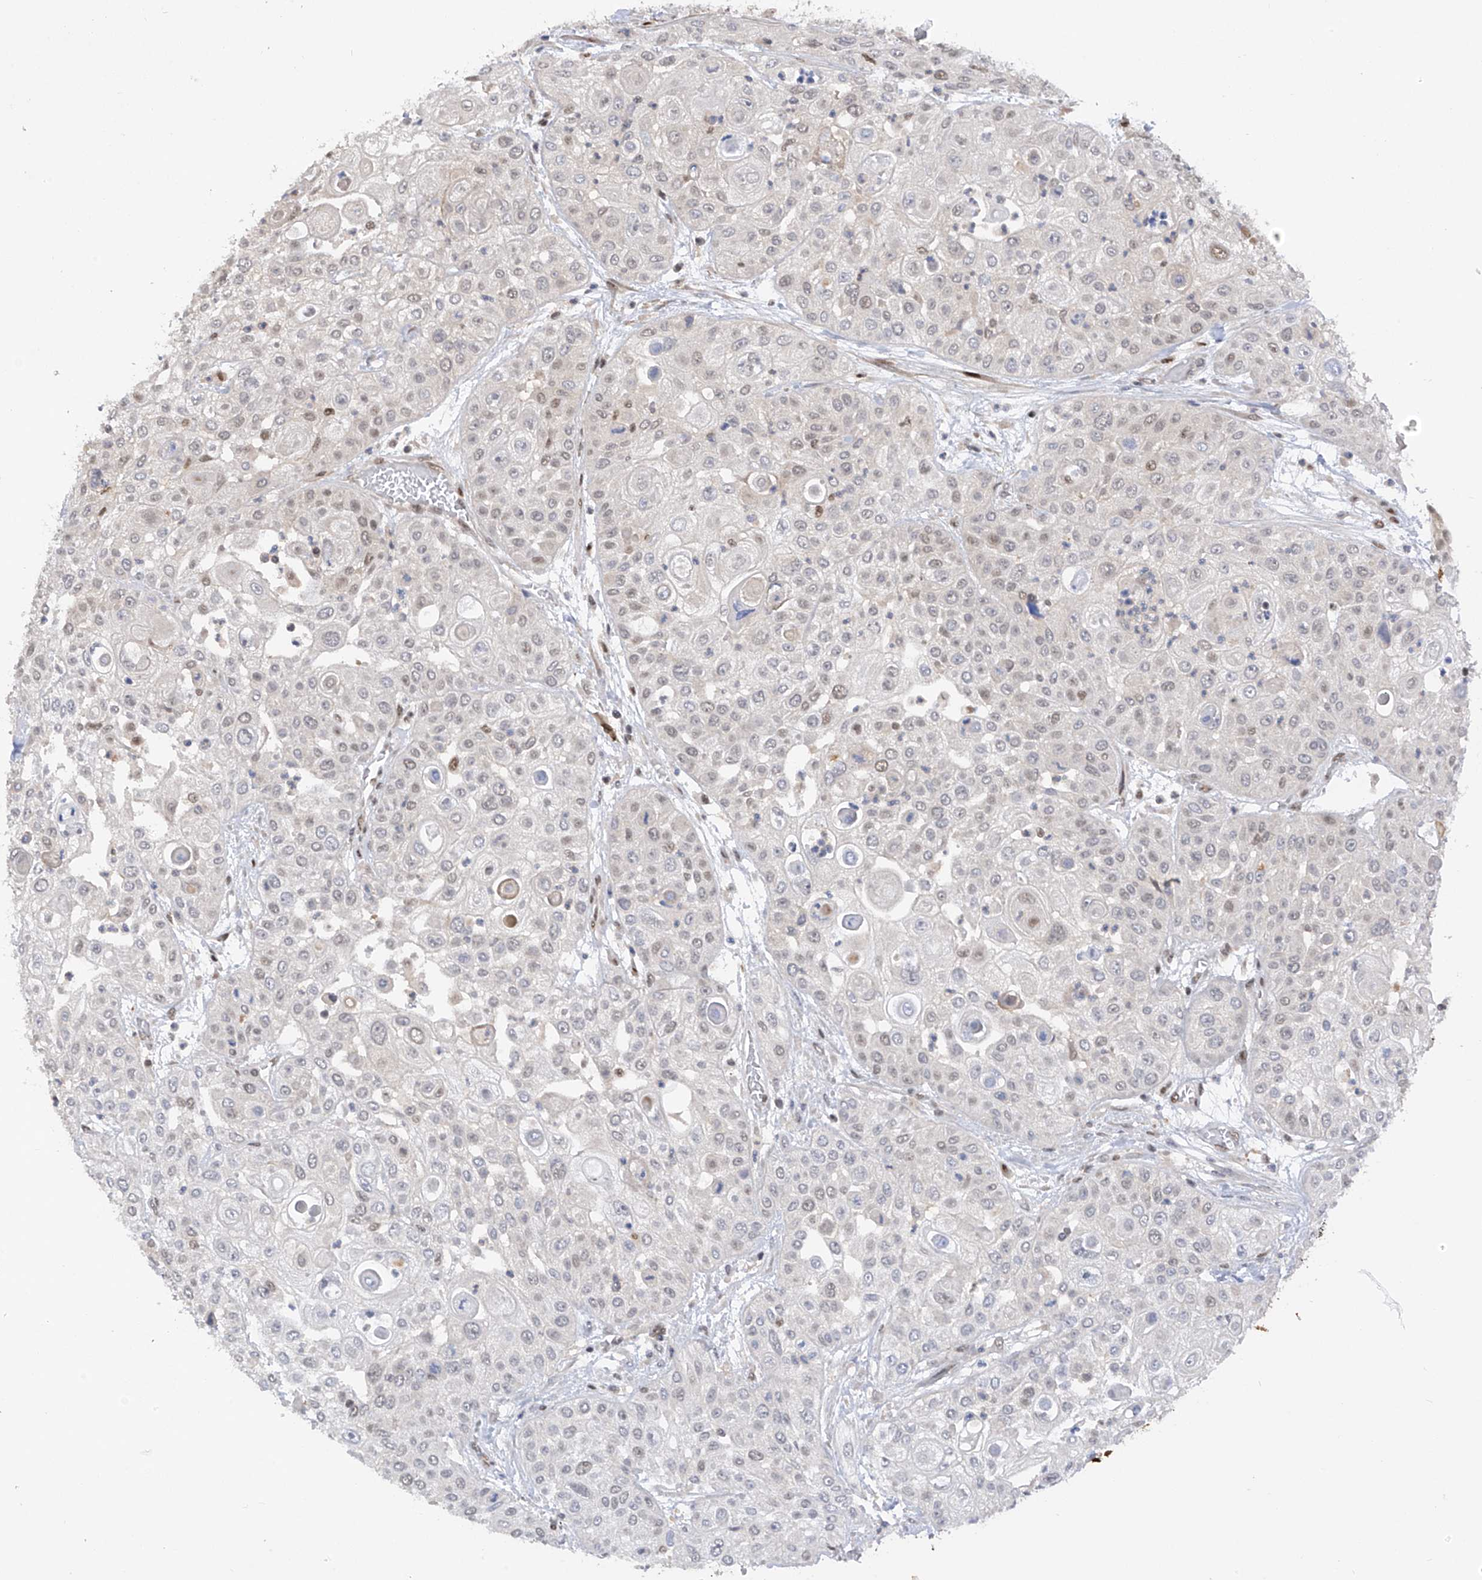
{"staining": {"intensity": "negative", "quantity": "none", "location": "none"}, "tissue": "urothelial cancer", "cell_type": "Tumor cells", "image_type": "cancer", "snomed": [{"axis": "morphology", "description": "Urothelial carcinoma, High grade"}, {"axis": "topography", "description": "Urinary bladder"}], "caption": "A histopathology image of urothelial cancer stained for a protein displays no brown staining in tumor cells.", "gene": "PMM1", "patient": {"sex": "female", "age": 79}}